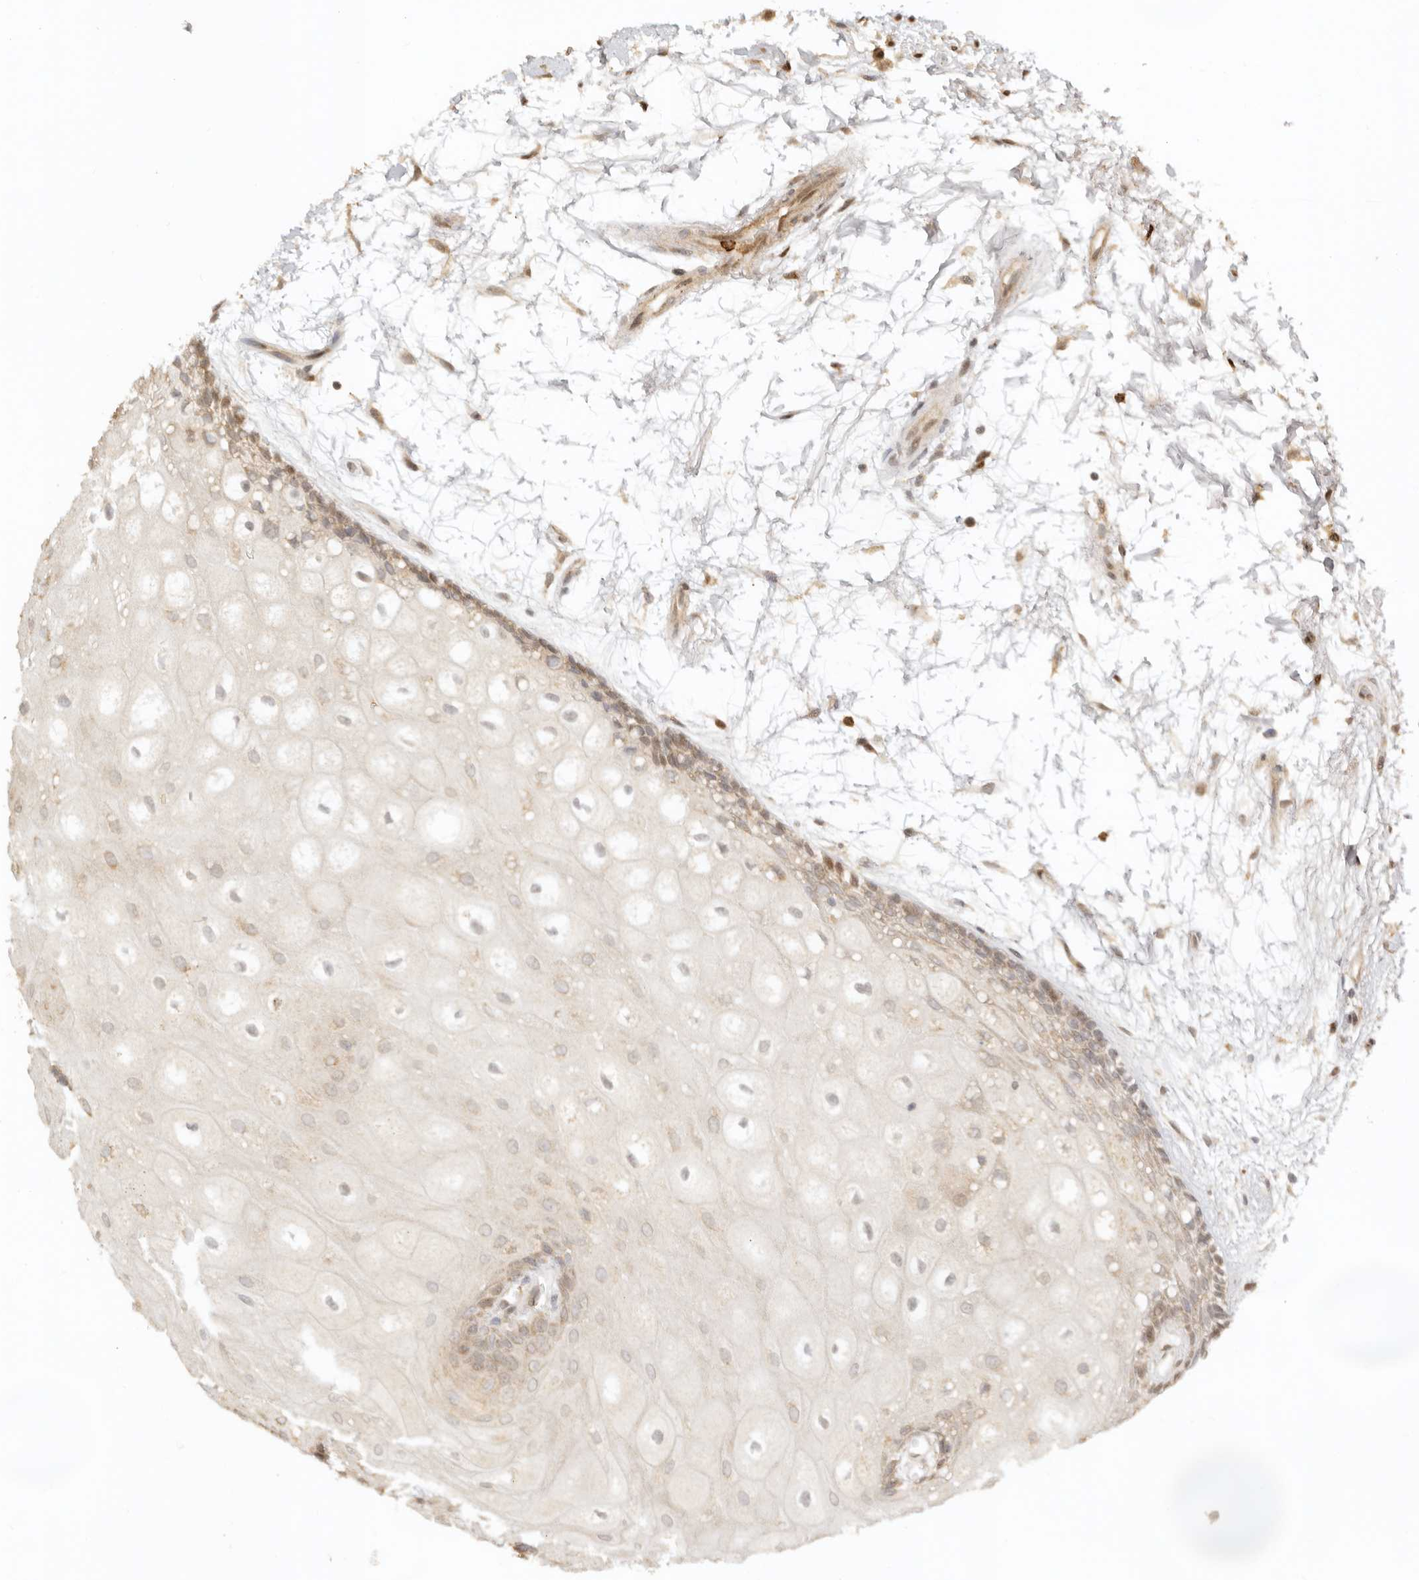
{"staining": {"intensity": "moderate", "quantity": "25%-75%", "location": "cytoplasmic/membranous,nuclear"}, "tissue": "oral mucosa", "cell_type": "Squamous epithelial cells", "image_type": "normal", "snomed": [{"axis": "morphology", "description": "Normal tissue, NOS"}, {"axis": "topography", "description": "Skeletal muscle"}, {"axis": "topography", "description": "Oral tissue"}, {"axis": "topography", "description": "Peripheral nerve tissue"}], "caption": "Approximately 25%-75% of squamous epithelial cells in normal oral mucosa show moderate cytoplasmic/membranous,nuclear protein expression as visualized by brown immunohistochemical staining.", "gene": "KIF2B", "patient": {"sex": "female", "age": 84}}